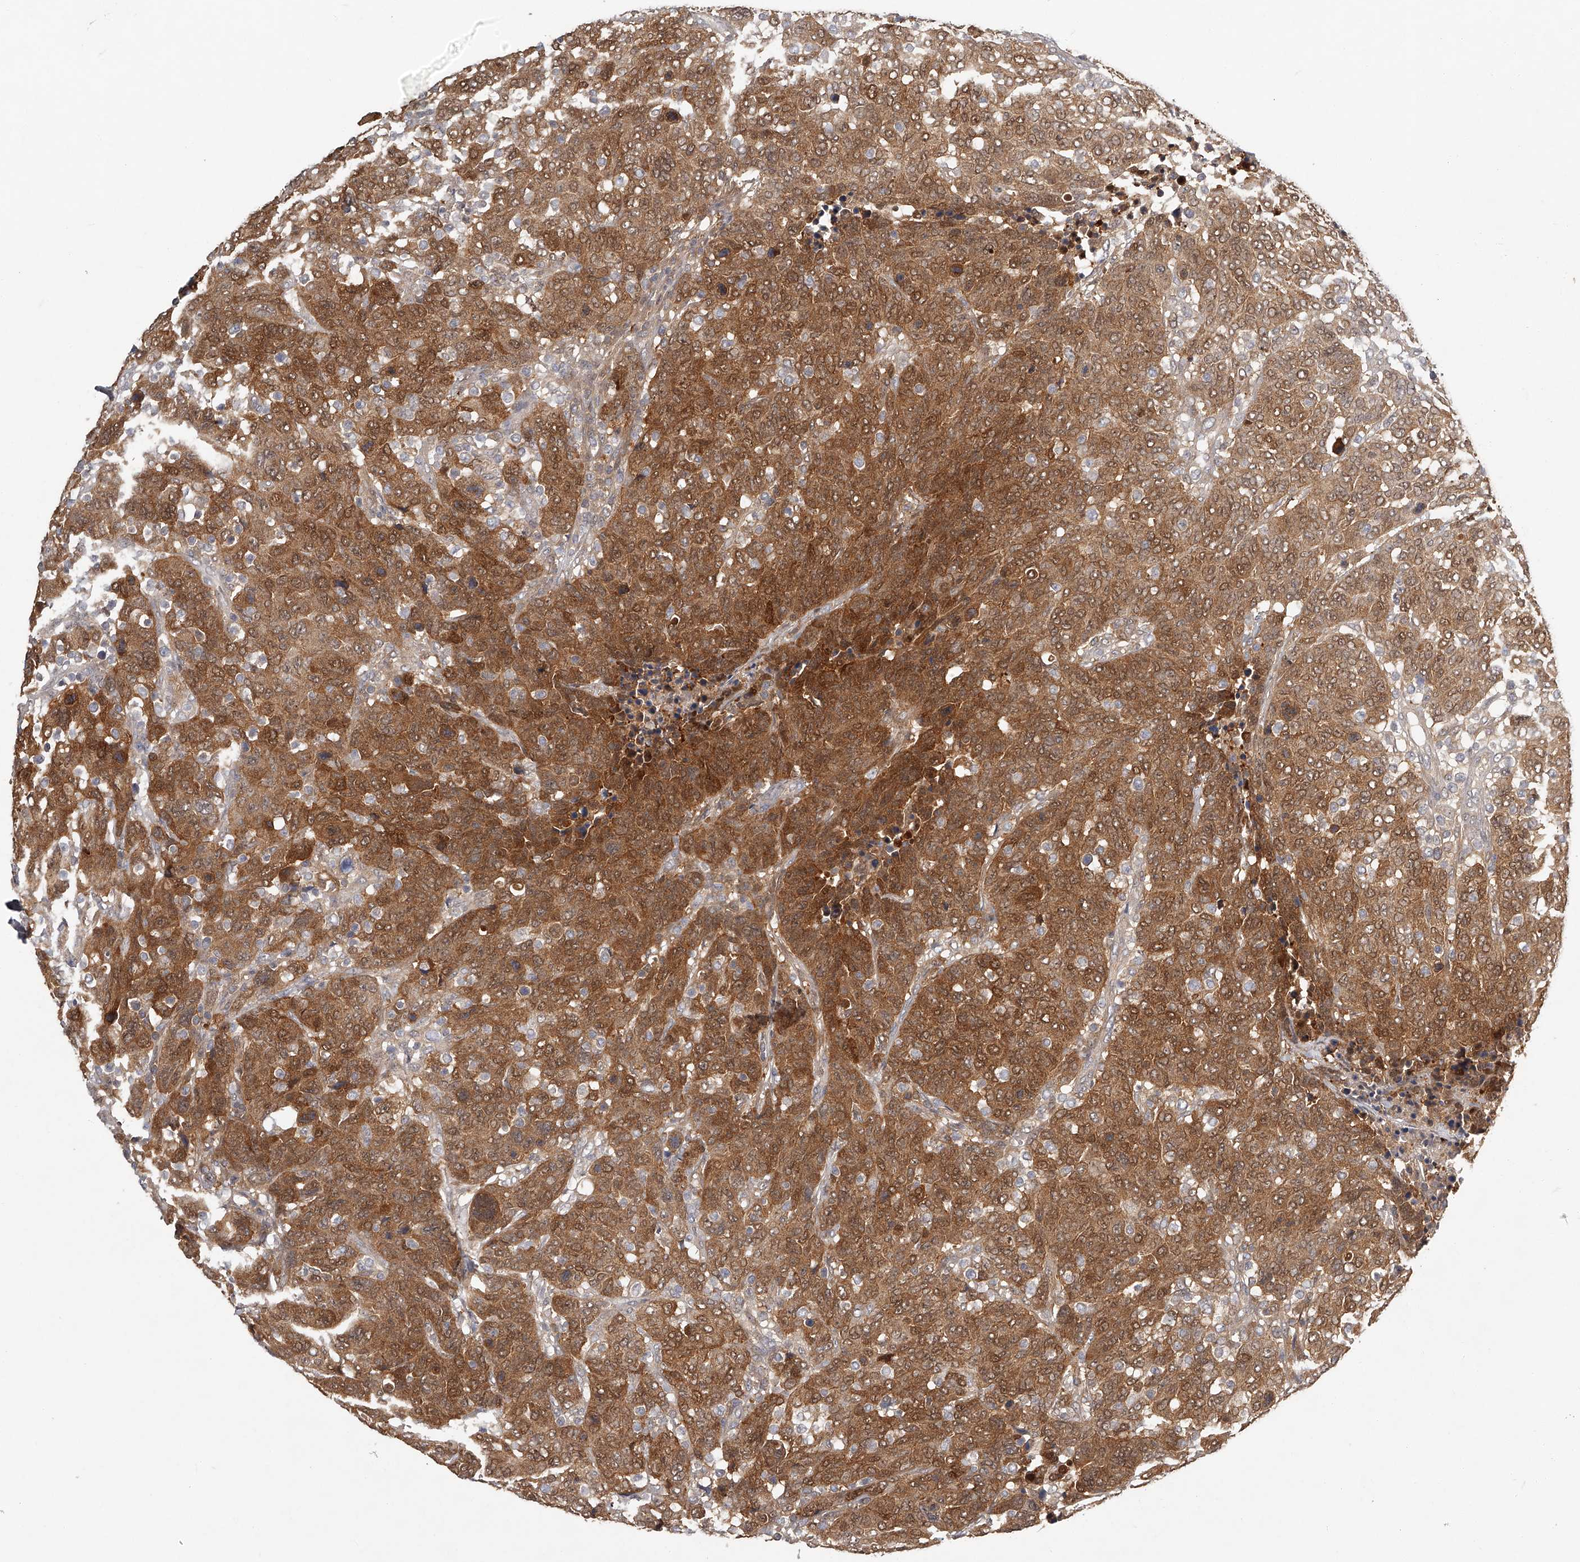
{"staining": {"intensity": "moderate", "quantity": ">75%", "location": "cytoplasmic/membranous,nuclear"}, "tissue": "breast cancer", "cell_type": "Tumor cells", "image_type": "cancer", "snomed": [{"axis": "morphology", "description": "Duct carcinoma"}, {"axis": "topography", "description": "Breast"}], "caption": "This is an image of IHC staining of breast cancer (intraductal carcinoma), which shows moderate positivity in the cytoplasmic/membranous and nuclear of tumor cells.", "gene": "GGCT", "patient": {"sex": "female", "age": 37}}